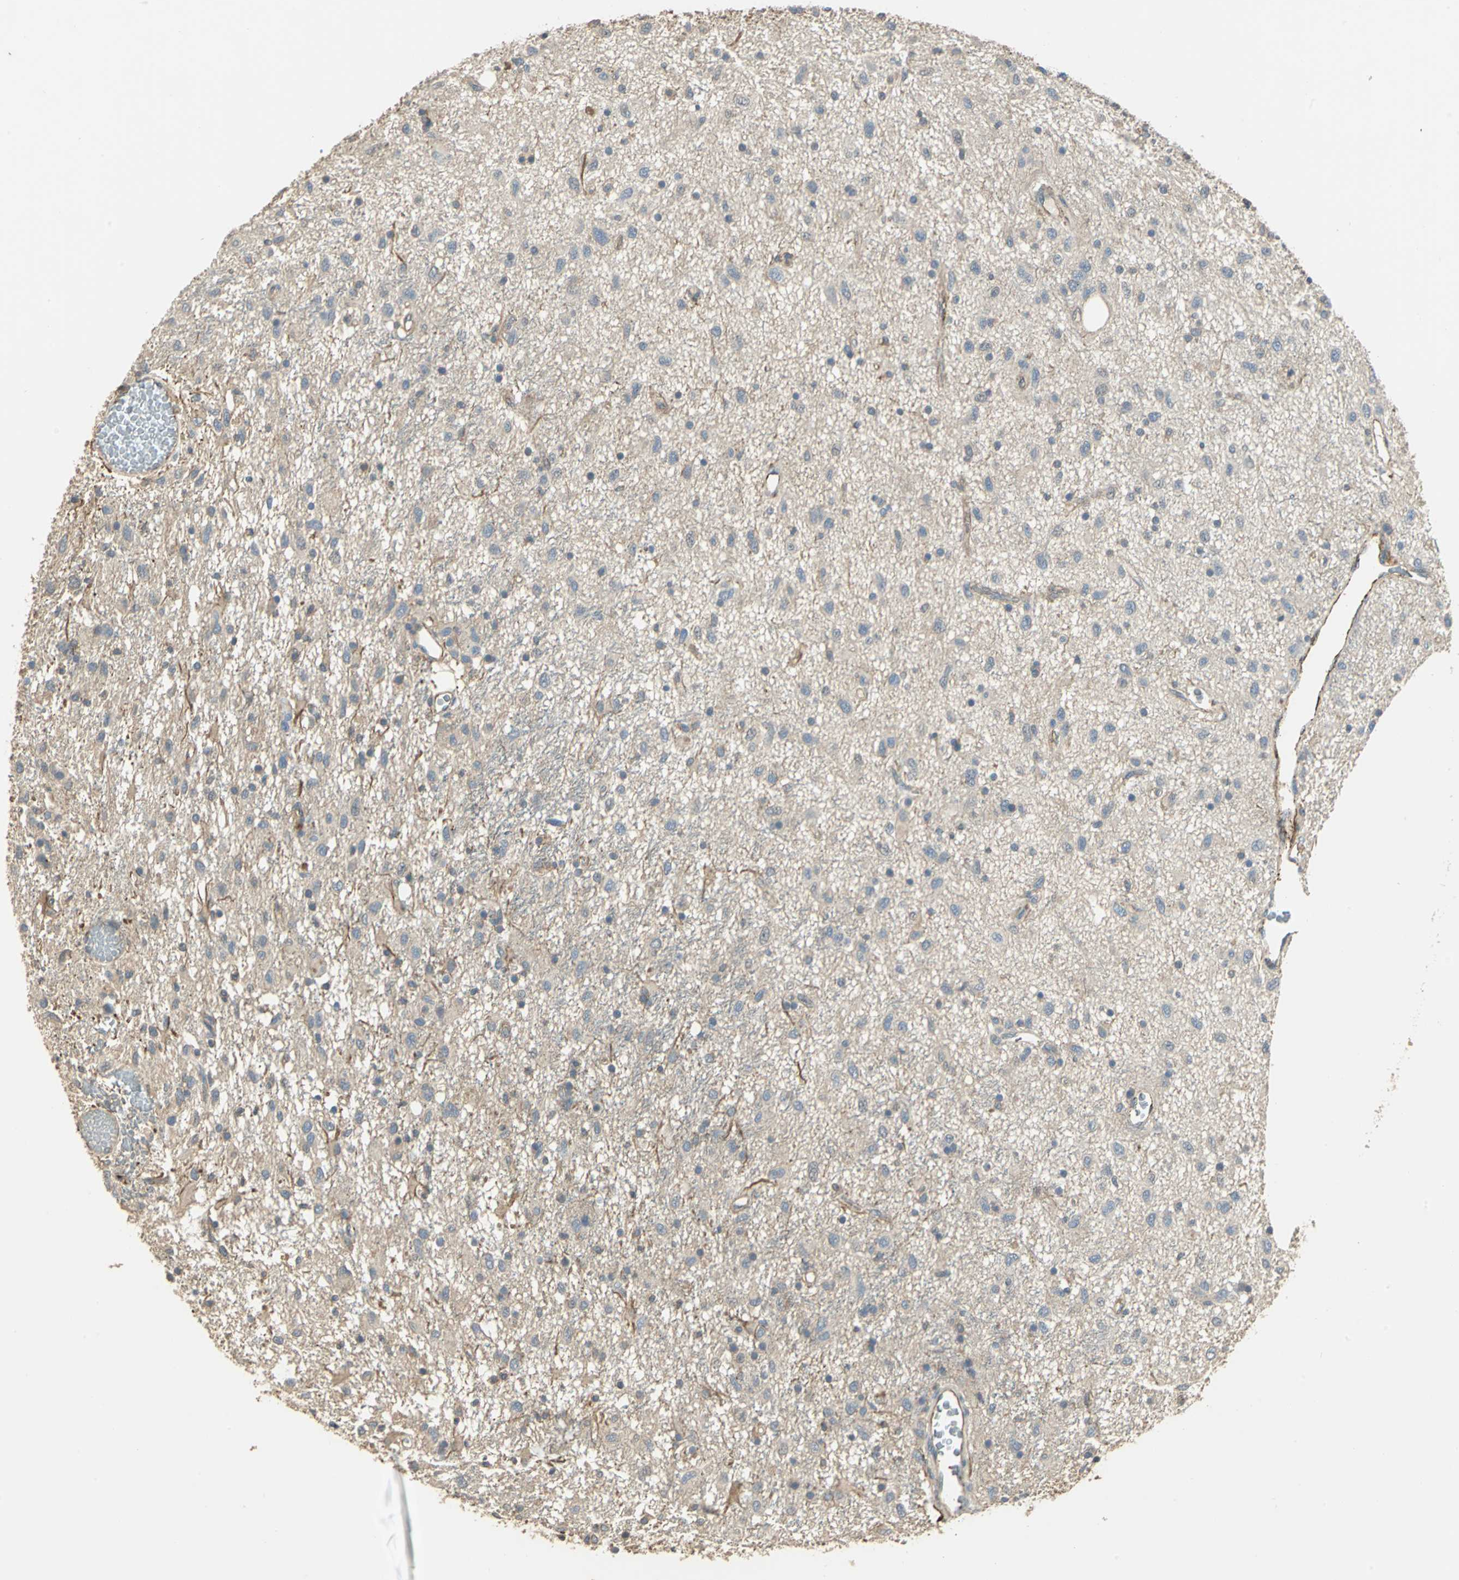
{"staining": {"intensity": "weak", "quantity": "25%-75%", "location": "cytoplasmic/membranous"}, "tissue": "glioma", "cell_type": "Tumor cells", "image_type": "cancer", "snomed": [{"axis": "morphology", "description": "Glioma, malignant, Low grade"}, {"axis": "topography", "description": "Brain"}], "caption": "Malignant glioma (low-grade) was stained to show a protein in brown. There is low levels of weak cytoplasmic/membranous expression in approximately 25%-75% of tumor cells.", "gene": "RAPGEF1", "patient": {"sex": "male", "age": 77}}